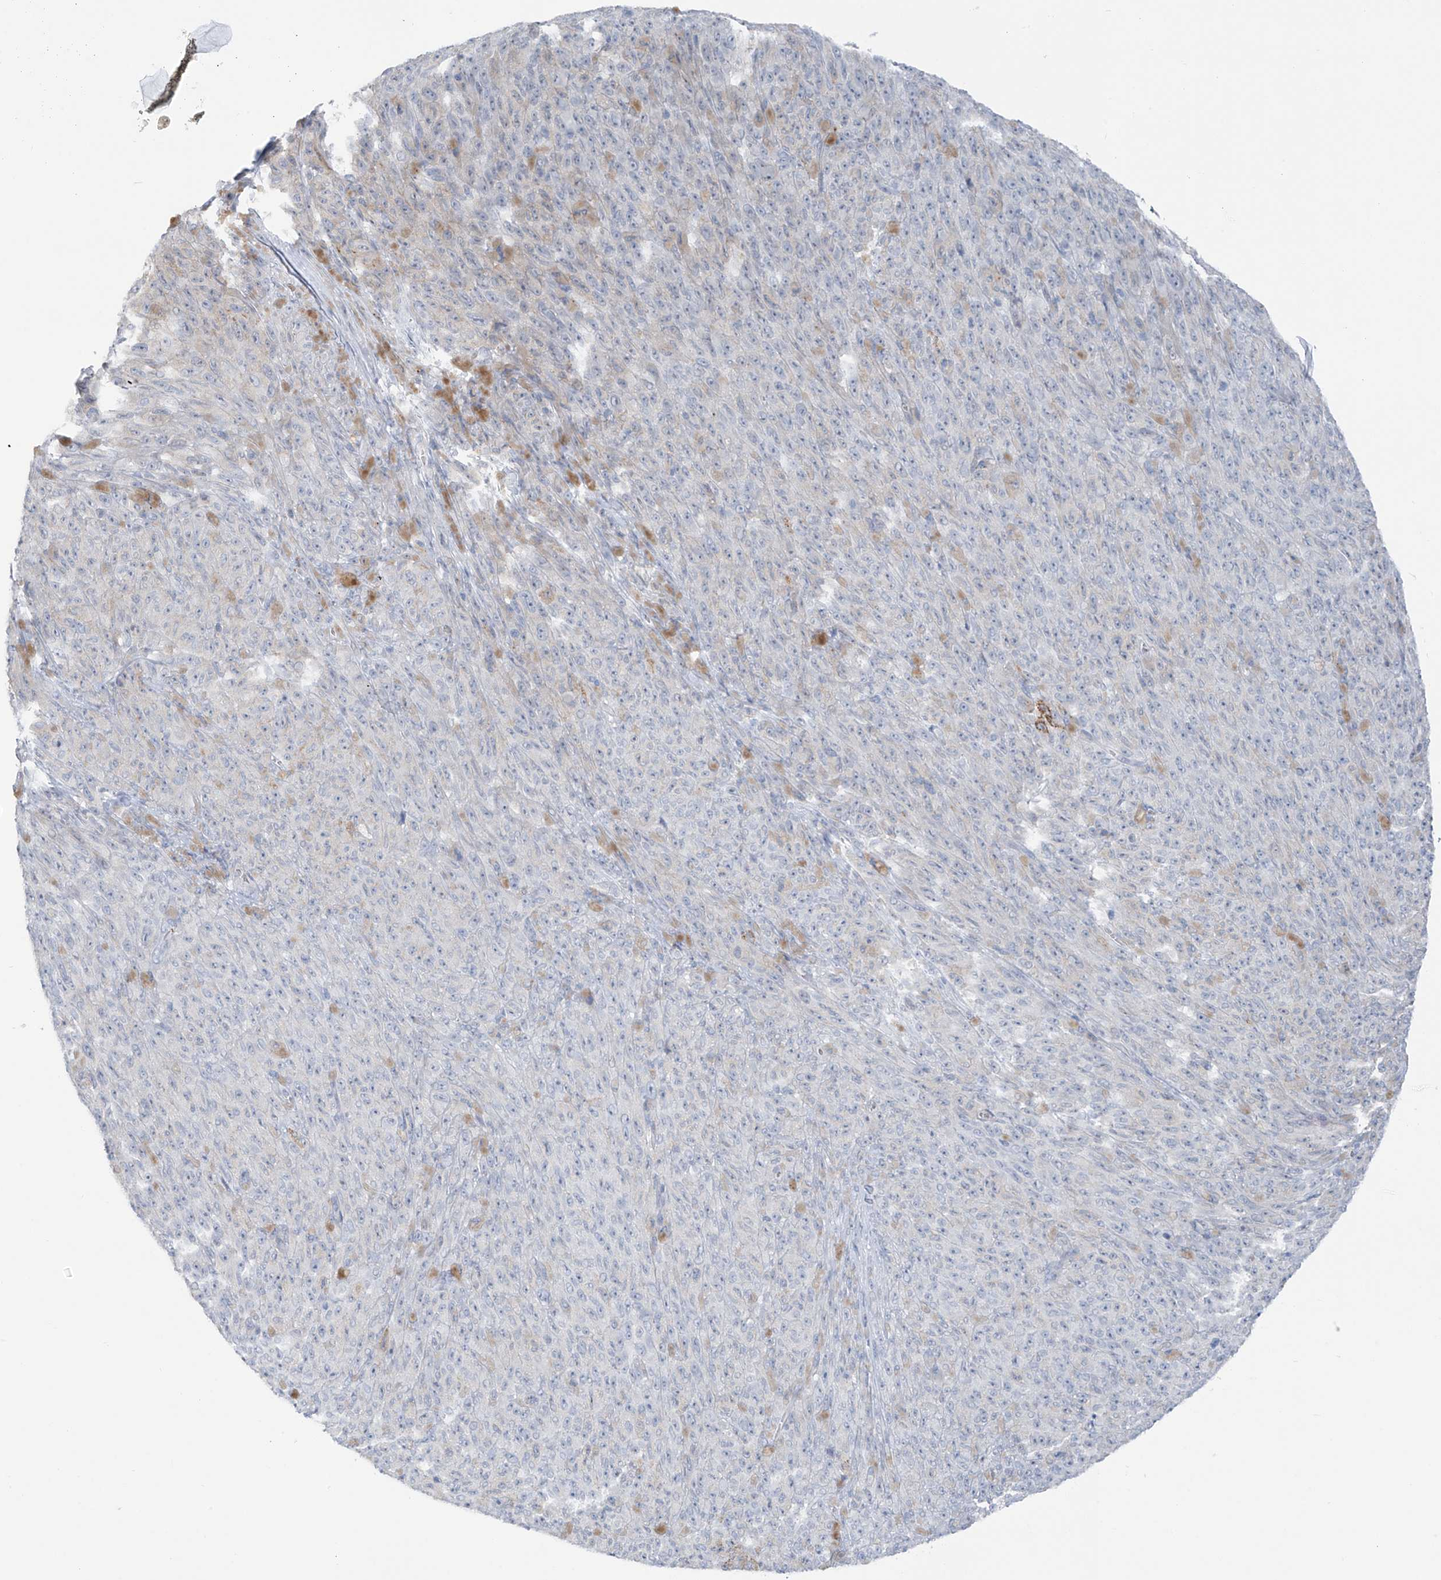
{"staining": {"intensity": "negative", "quantity": "none", "location": "none"}, "tissue": "melanoma", "cell_type": "Tumor cells", "image_type": "cancer", "snomed": [{"axis": "morphology", "description": "Malignant melanoma, NOS"}, {"axis": "topography", "description": "Skin"}], "caption": "Immunohistochemistry (IHC) of melanoma reveals no staining in tumor cells.", "gene": "ZNF793", "patient": {"sex": "female", "age": 82}}